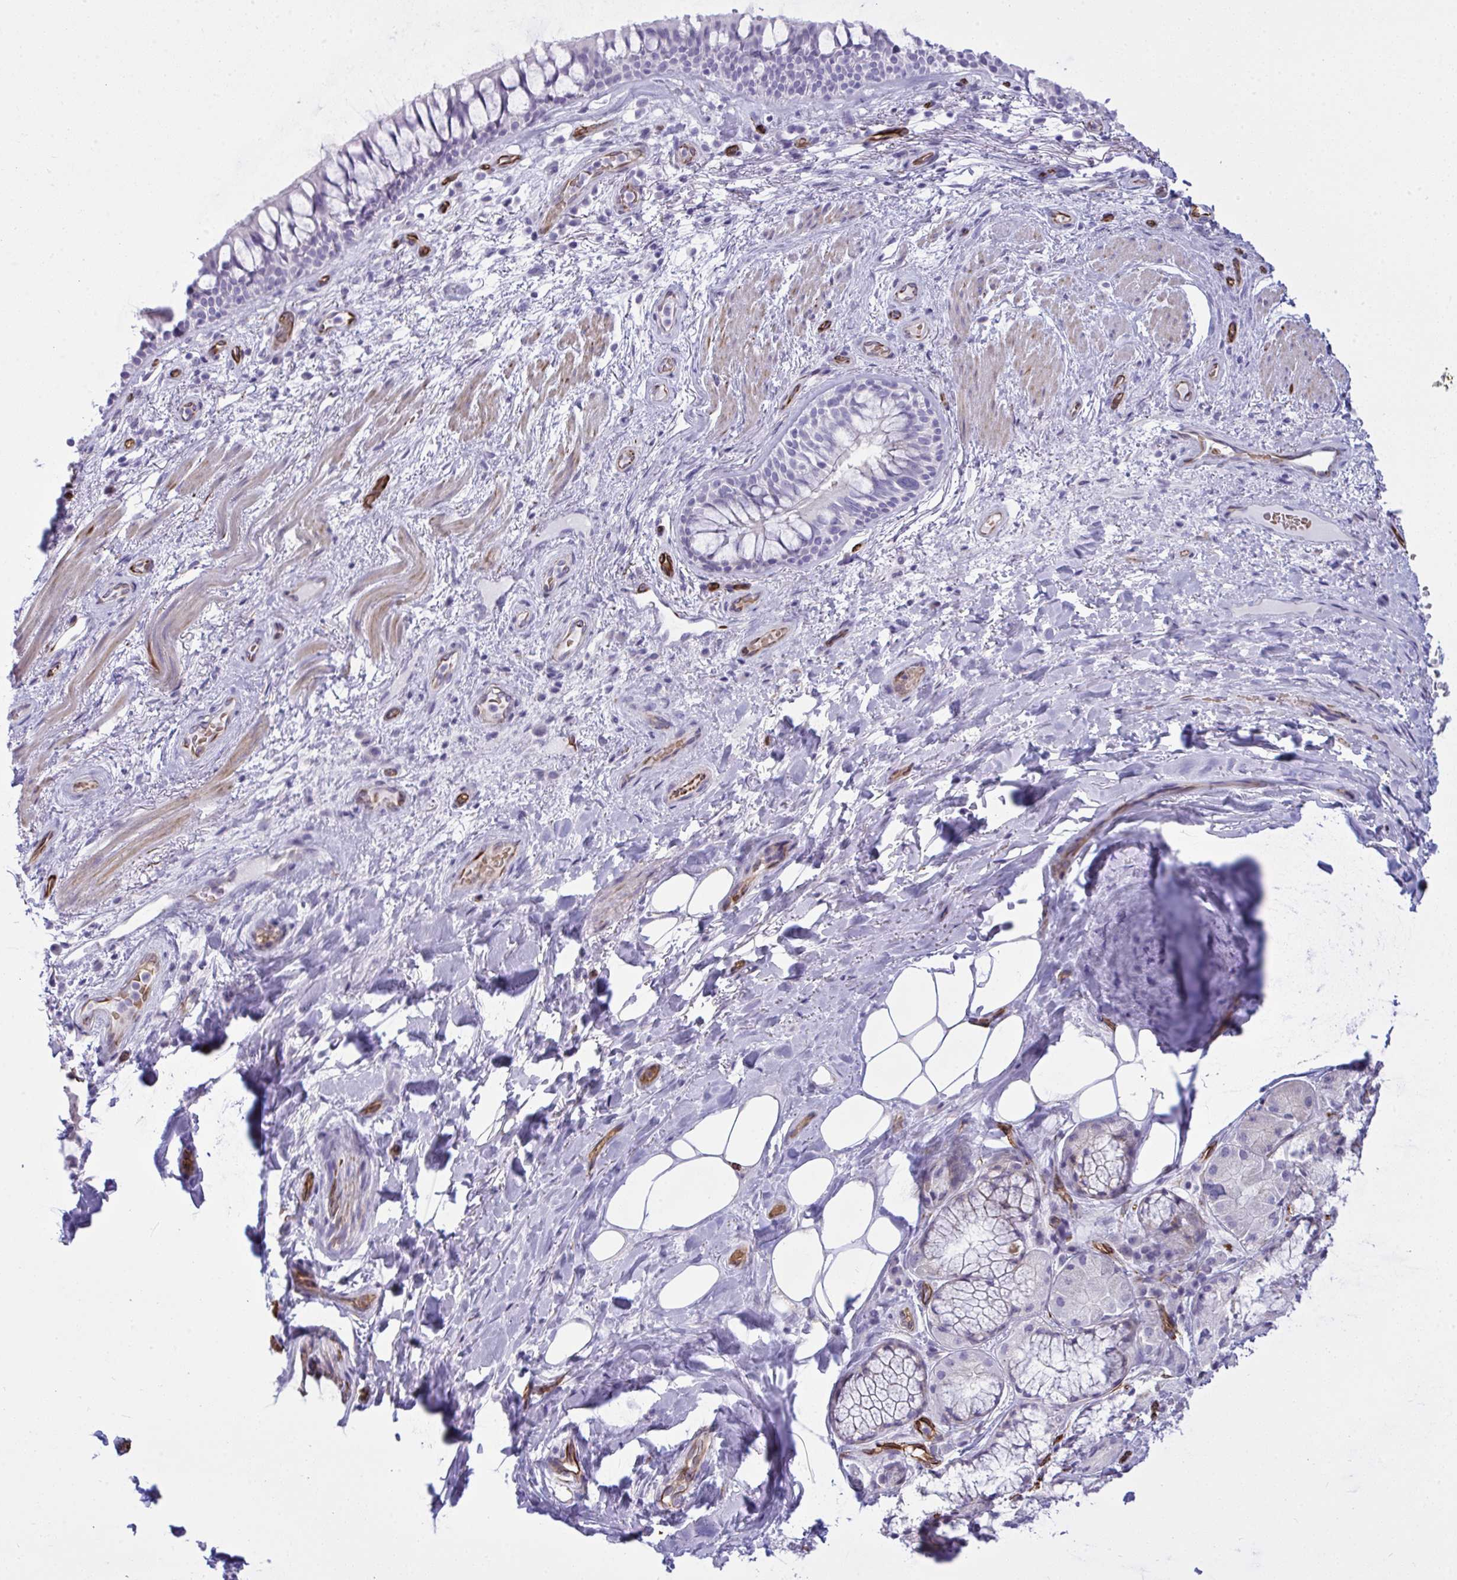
{"staining": {"intensity": "negative", "quantity": "none", "location": "none"}, "tissue": "adipose tissue", "cell_type": "Adipocytes", "image_type": "normal", "snomed": [{"axis": "morphology", "description": "Normal tissue, NOS"}, {"axis": "topography", "description": "Cartilage tissue"}, {"axis": "topography", "description": "Bronchus"}], "caption": "This is a histopathology image of immunohistochemistry staining of benign adipose tissue, which shows no positivity in adipocytes.", "gene": "SLC35B1", "patient": {"sex": "male", "age": 64}}